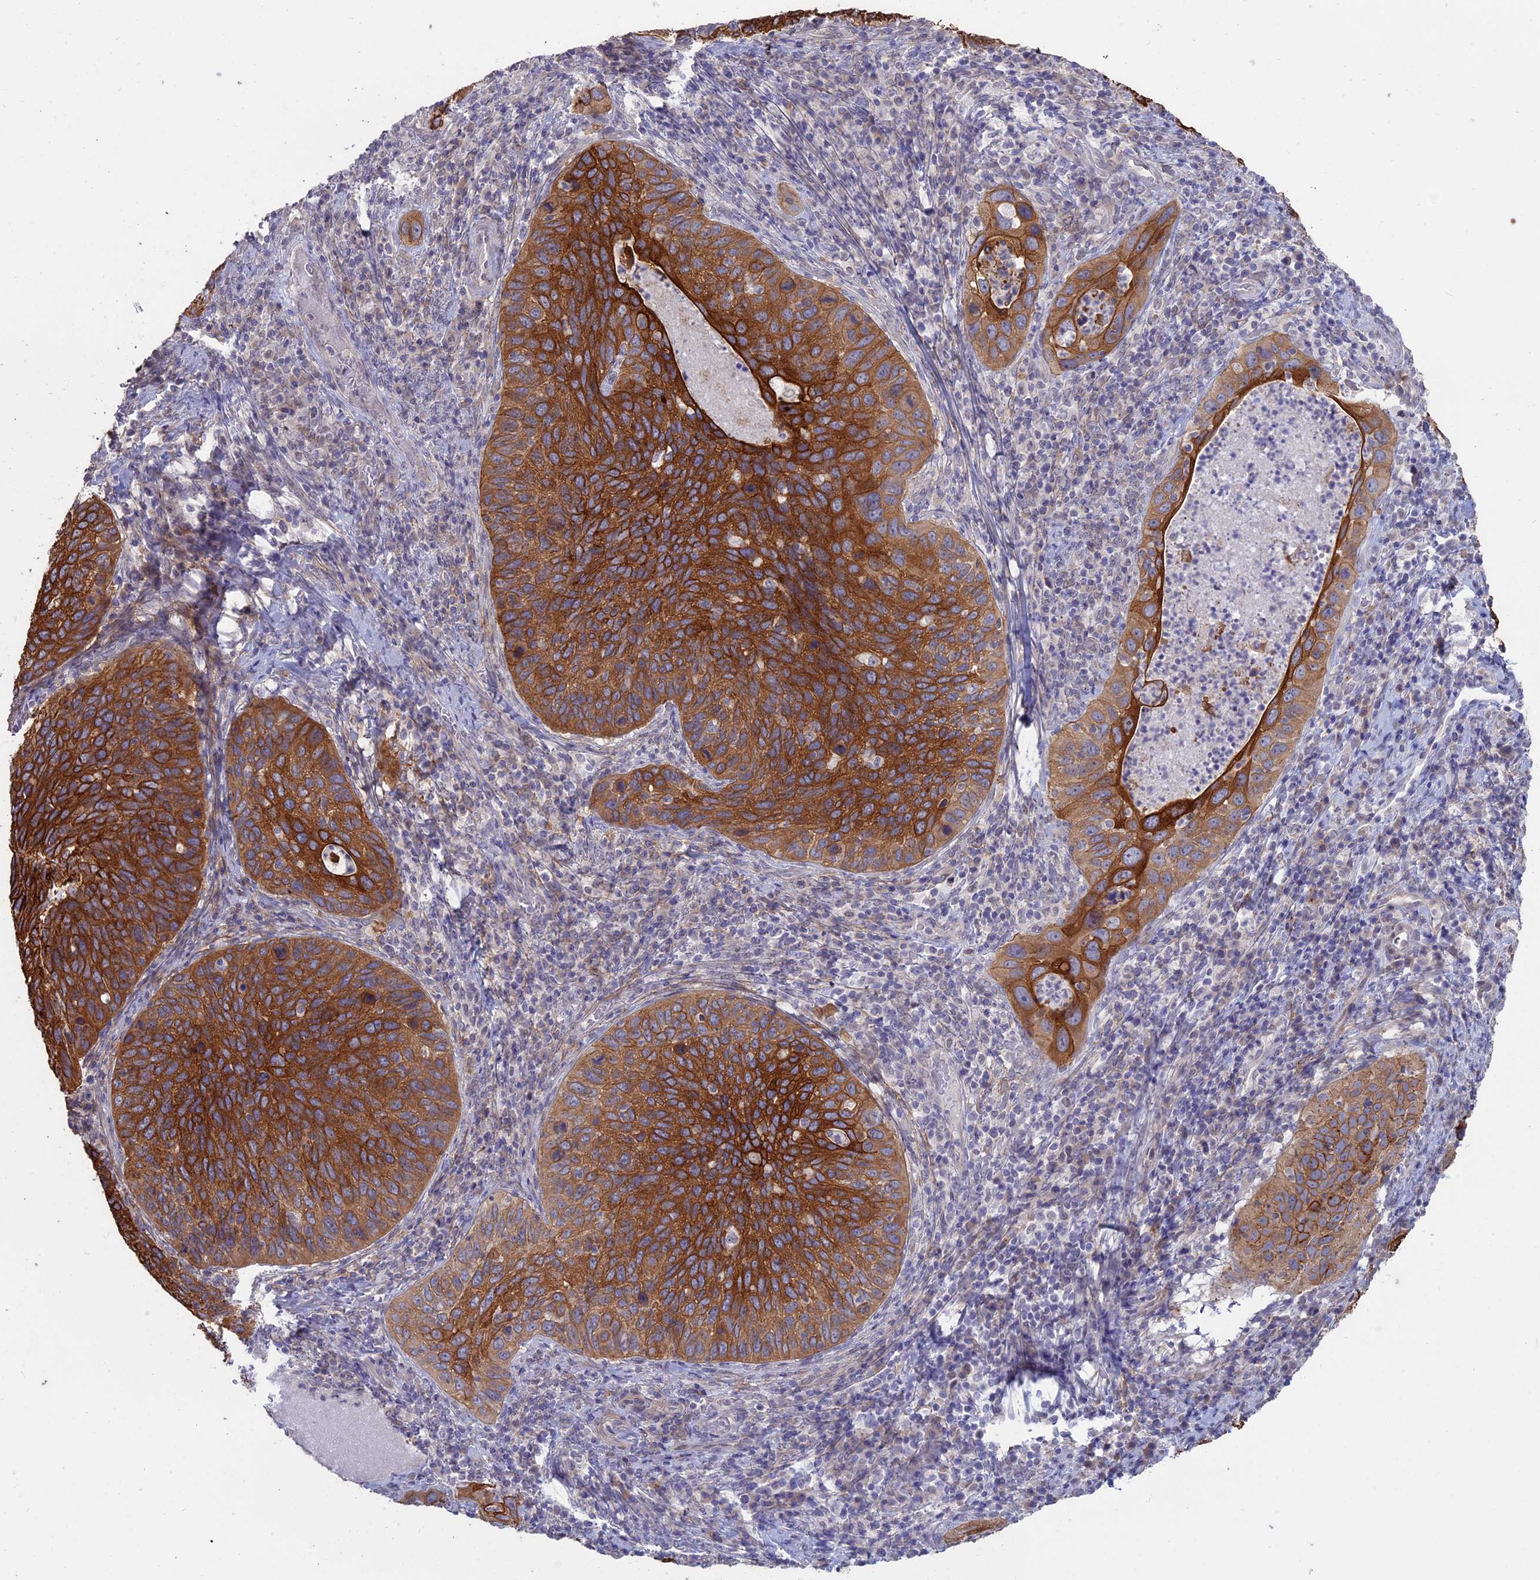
{"staining": {"intensity": "strong", "quantity": ">75%", "location": "cytoplasmic/membranous"}, "tissue": "cervical cancer", "cell_type": "Tumor cells", "image_type": "cancer", "snomed": [{"axis": "morphology", "description": "Squamous cell carcinoma, NOS"}, {"axis": "topography", "description": "Cervix"}], "caption": "Brown immunohistochemical staining in human cervical cancer (squamous cell carcinoma) displays strong cytoplasmic/membranous positivity in about >75% of tumor cells.", "gene": "MYO5B", "patient": {"sex": "female", "age": 38}}